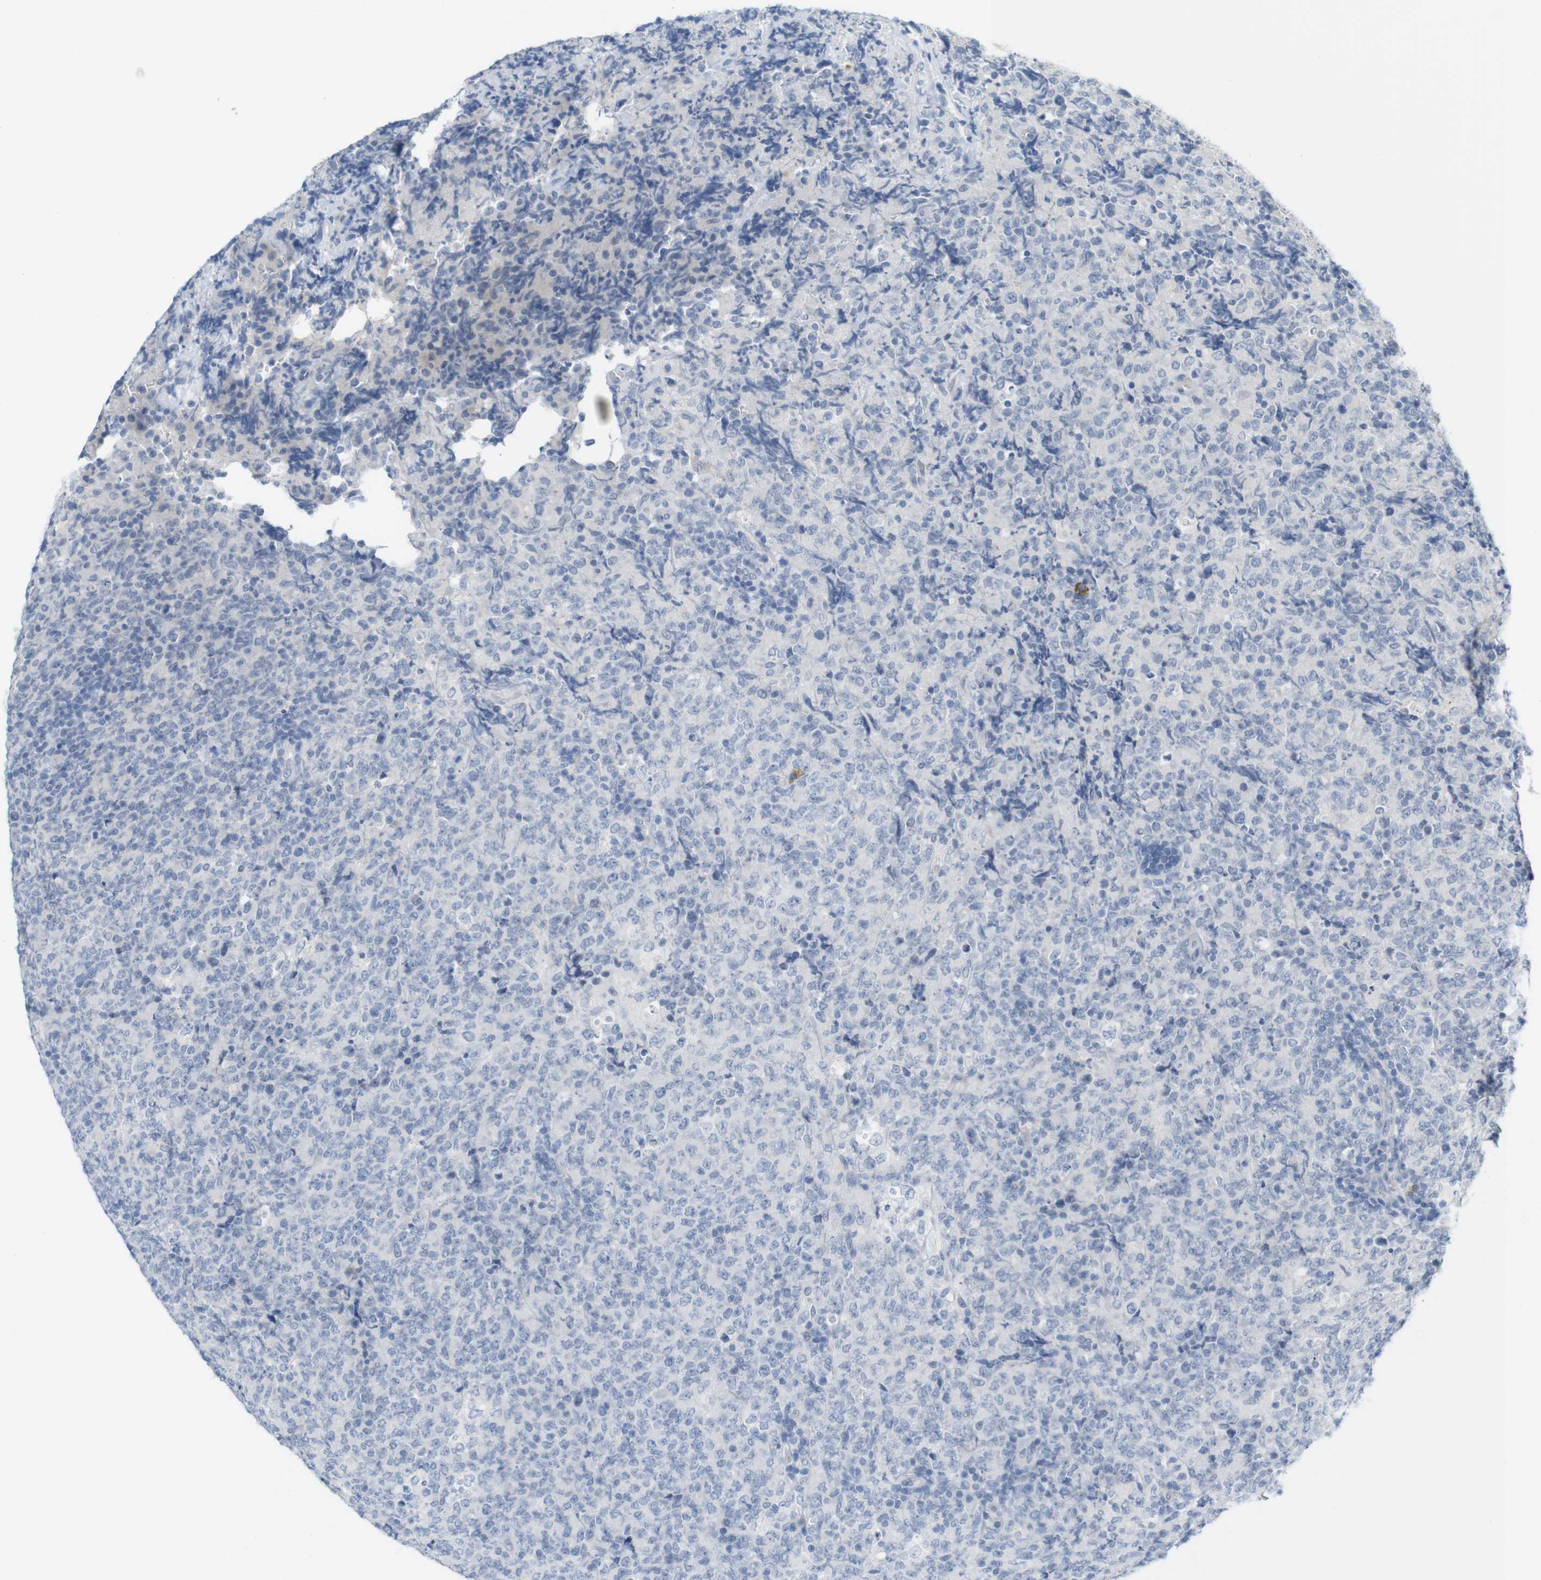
{"staining": {"intensity": "negative", "quantity": "none", "location": "none"}, "tissue": "lymphoma", "cell_type": "Tumor cells", "image_type": "cancer", "snomed": [{"axis": "morphology", "description": "Malignant lymphoma, non-Hodgkin's type, High grade"}, {"axis": "topography", "description": "Tonsil"}], "caption": "An IHC image of lymphoma is shown. There is no staining in tumor cells of lymphoma.", "gene": "RGS9", "patient": {"sex": "female", "age": 36}}